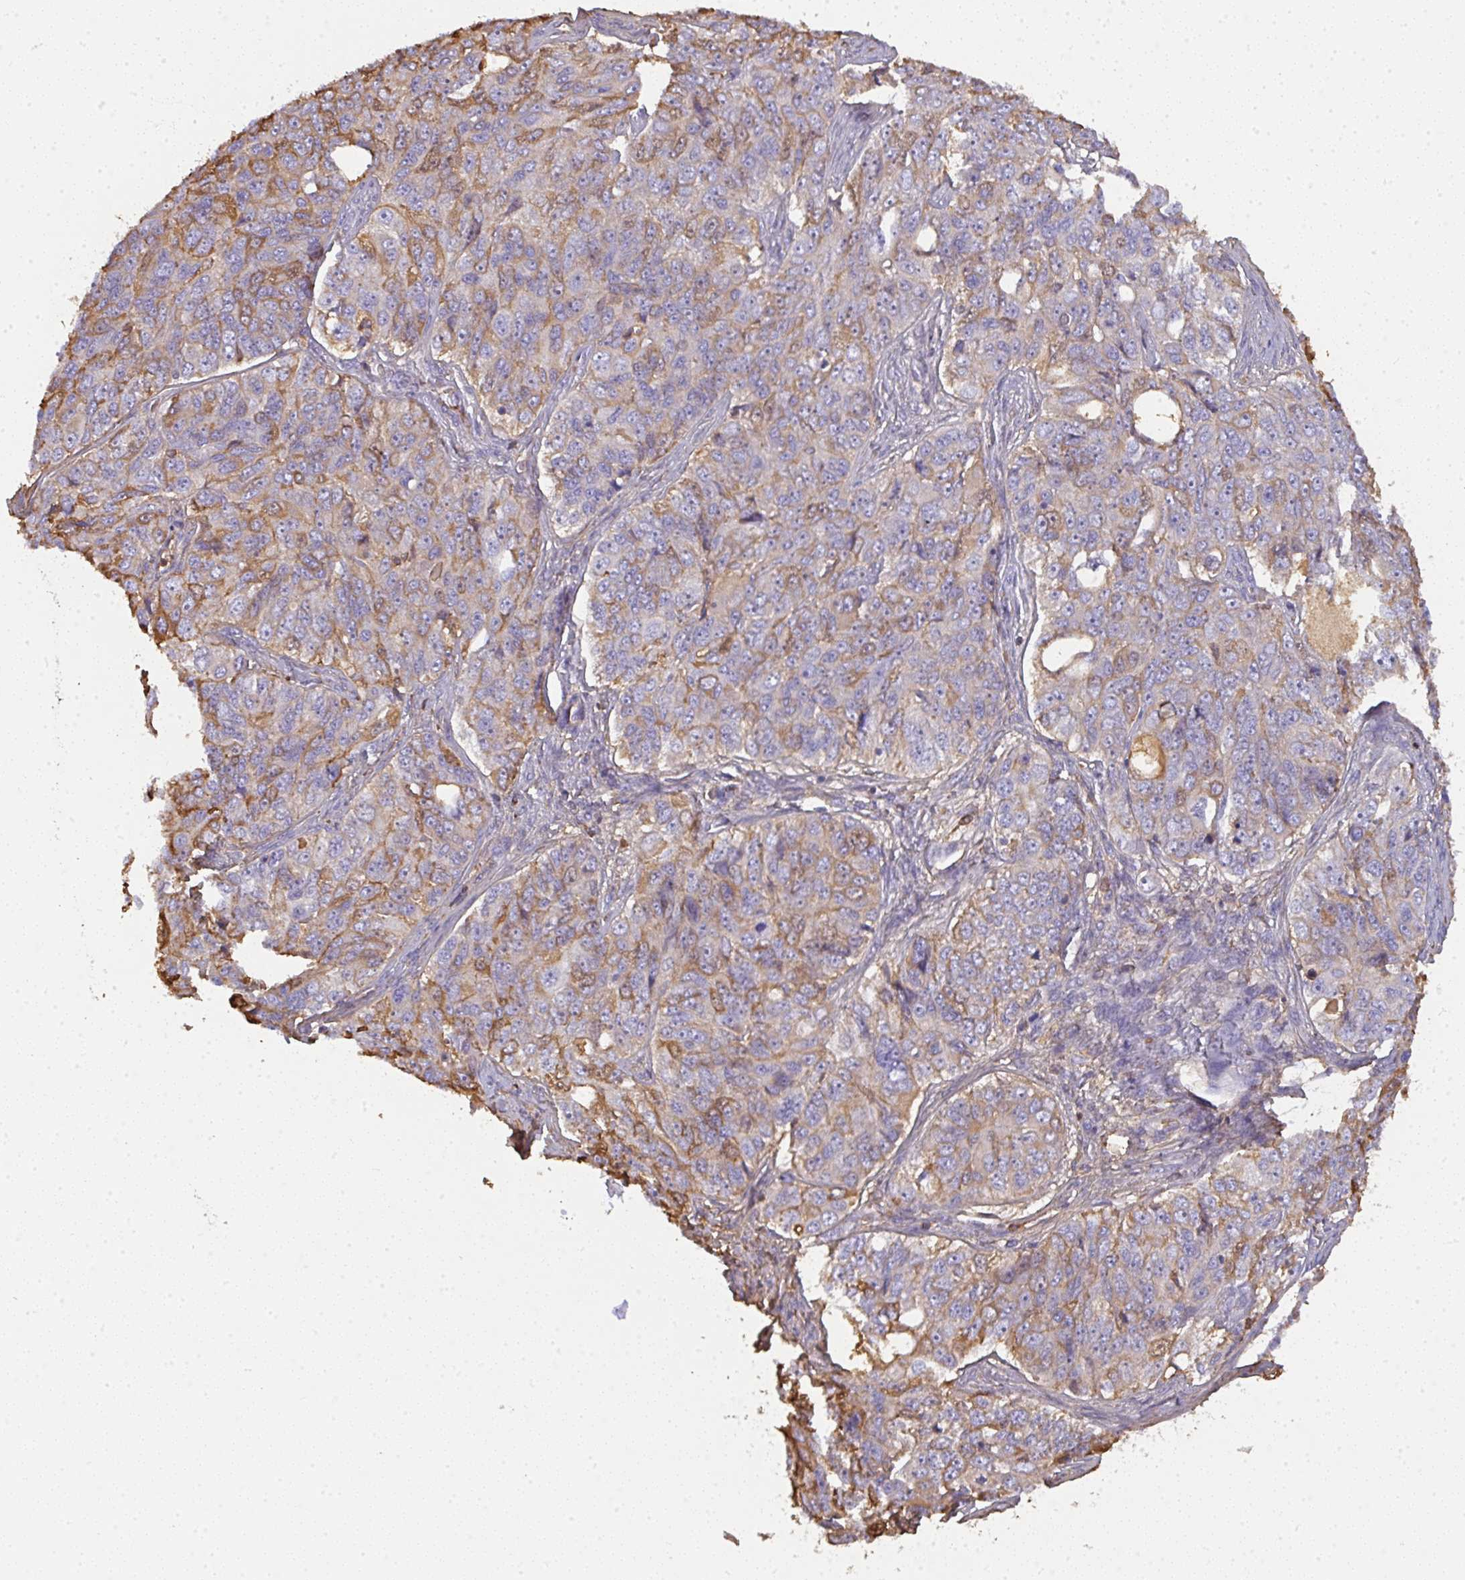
{"staining": {"intensity": "moderate", "quantity": "25%-75%", "location": "cytoplasmic/membranous"}, "tissue": "ovarian cancer", "cell_type": "Tumor cells", "image_type": "cancer", "snomed": [{"axis": "morphology", "description": "Carcinoma, endometroid"}, {"axis": "topography", "description": "Ovary"}], "caption": "Approximately 25%-75% of tumor cells in ovarian cancer exhibit moderate cytoplasmic/membranous protein expression as visualized by brown immunohistochemical staining.", "gene": "SMYD5", "patient": {"sex": "female", "age": 51}}